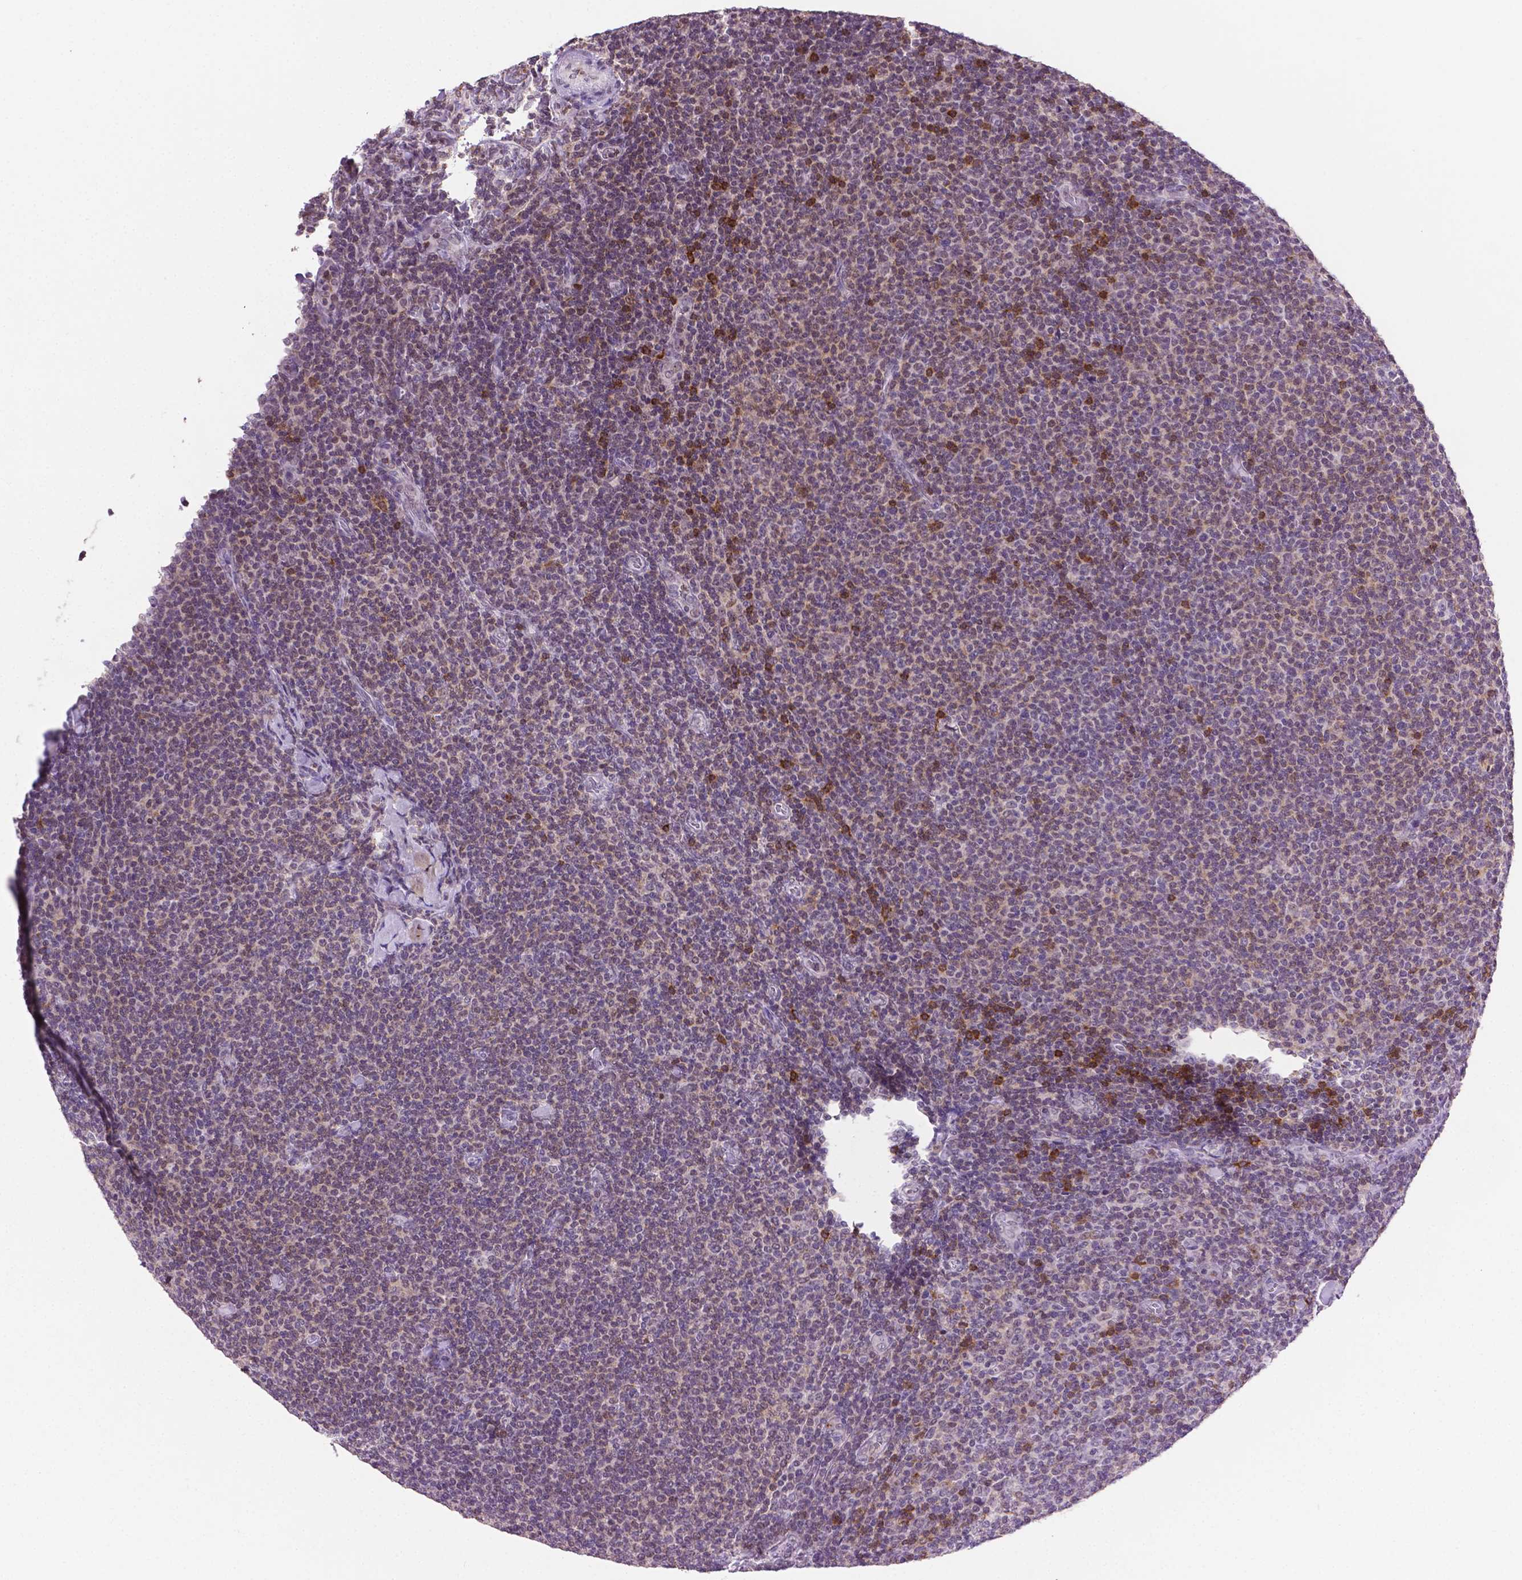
{"staining": {"intensity": "negative", "quantity": "none", "location": "none"}, "tissue": "lymphoma", "cell_type": "Tumor cells", "image_type": "cancer", "snomed": [{"axis": "morphology", "description": "Malignant lymphoma, non-Hodgkin's type, Low grade"}, {"axis": "topography", "description": "Lymph node"}], "caption": "DAB immunohistochemical staining of human lymphoma exhibits no significant staining in tumor cells. (IHC, brightfield microscopy, high magnification).", "gene": "PTPN6", "patient": {"sex": "male", "age": 52}}